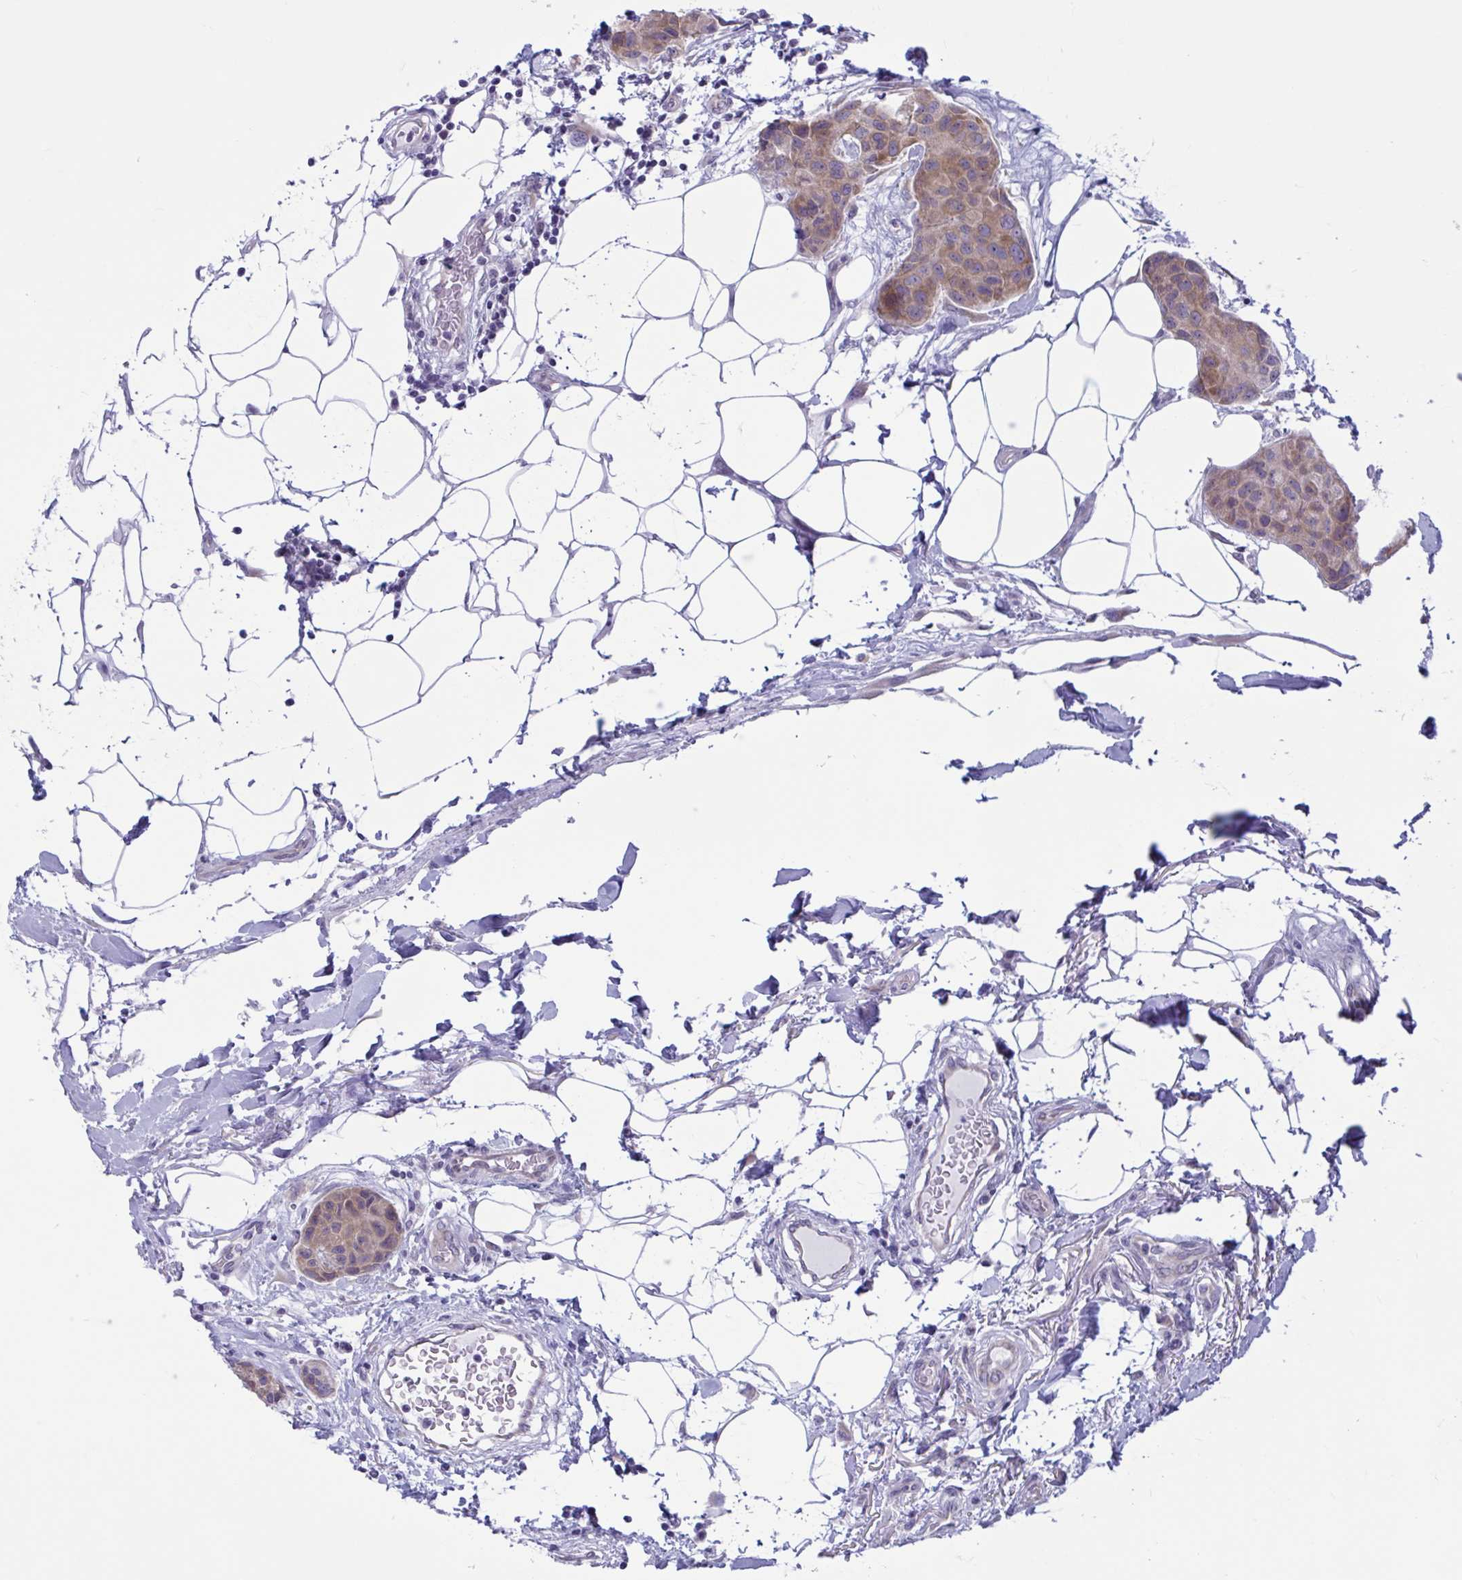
{"staining": {"intensity": "weak", "quantity": ">75%", "location": "cytoplasmic/membranous"}, "tissue": "breast cancer", "cell_type": "Tumor cells", "image_type": "cancer", "snomed": [{"axis": "morphology", "description": "Duct carcinoma"}, {"axis": "topography", "description": "Breast"}, {"axis": "topography", "description": "Lymph node"}], "caption": "This is a histology image of IHC staining of infiltrating ductal carcinoma (breast), which shows weak staining in the cytoplasmic/membranous of tumor cells.", "gene": "CAMLG", "patient": {"sex": "female", "age": 80}}